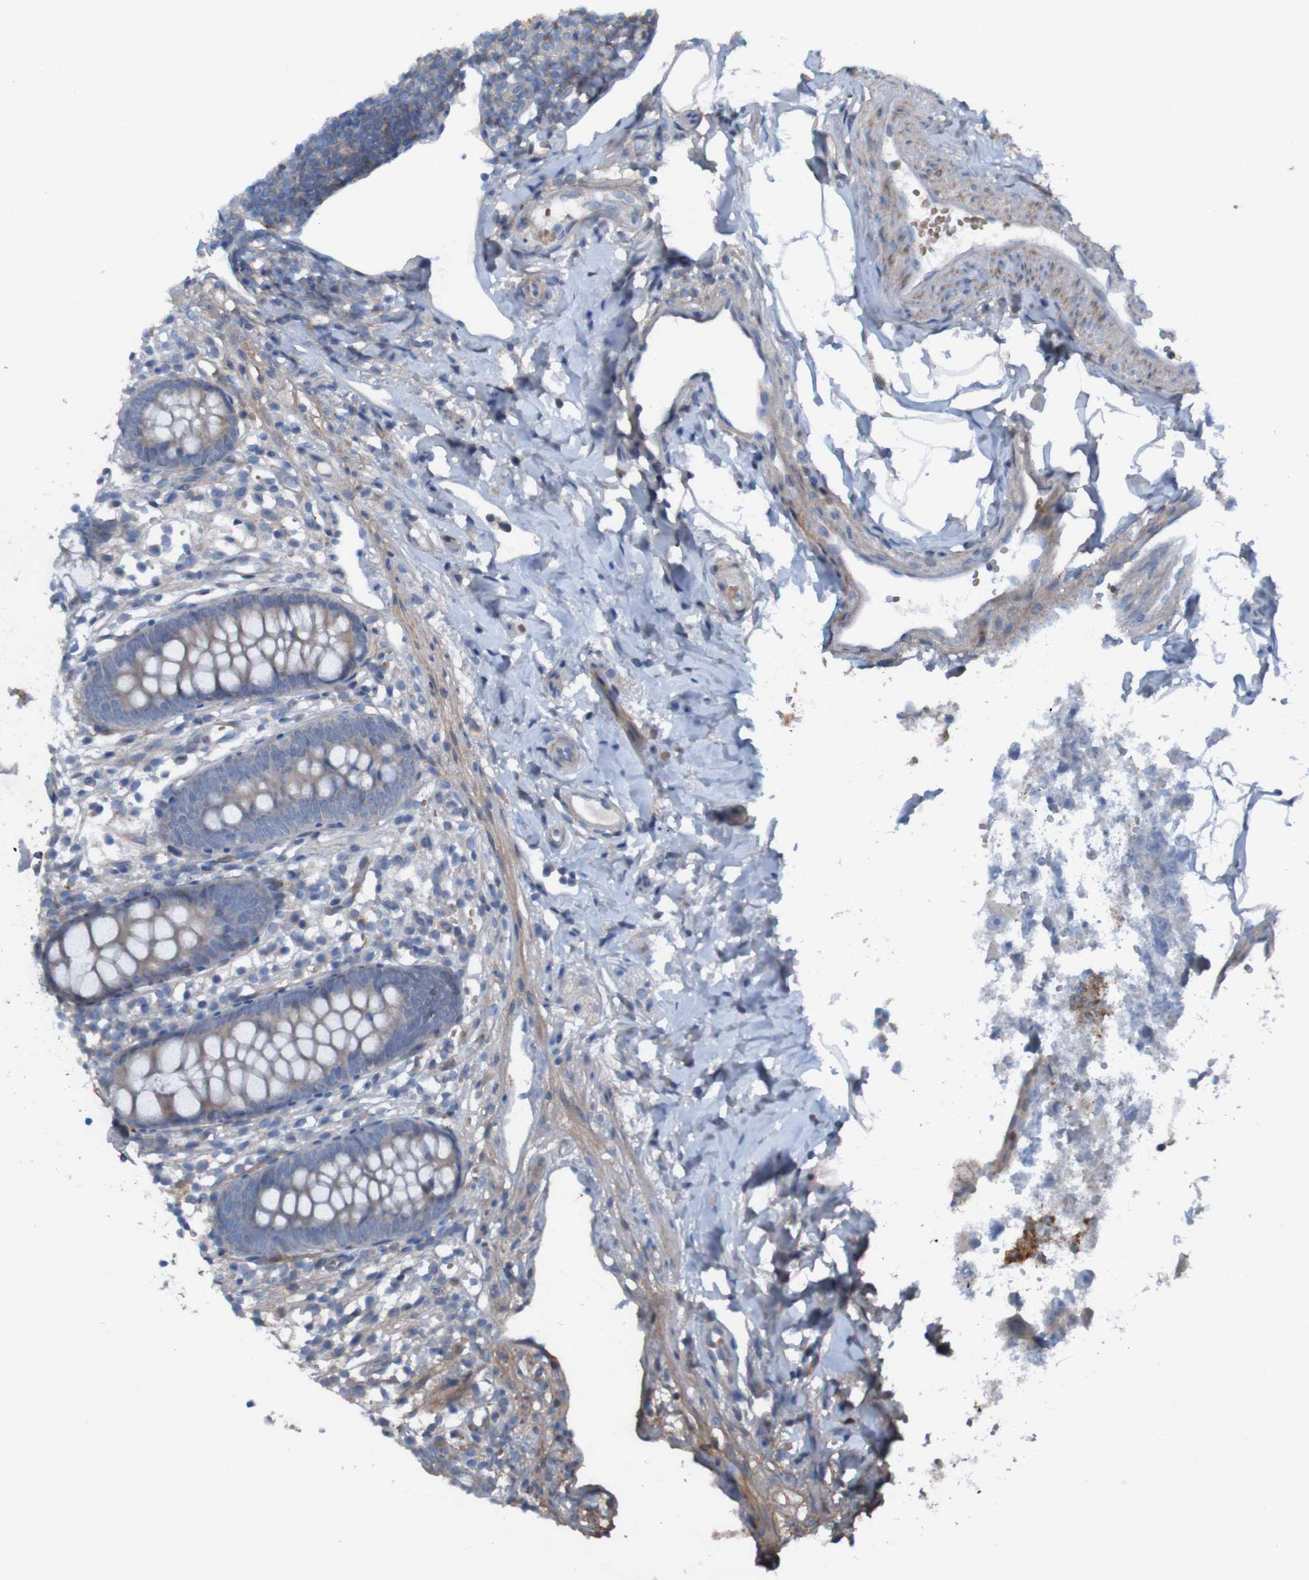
{"staining": {"intensity": "weak", "quantity": ">75%", "location": "cytoplasmic/membranous"}, "tissue": "appendix", "cell_type": "Glandular cells", "image_type": "normal", "snomed": [{"axis": "morphology", "description": "Normal tissue, NOS"}, {"axis": "topography", "description": "Appendix"}], "caption": "IHC micrograph of benign appendix: appendix stained using immunohistochemistry exhibits low levels of weak protein expression localized specifically in the cytoplasmic/membranous of glandular cells, appearing as a cytoplasmic/membranous brown color.", "gene": "PDGFB", "patient": {"sex": "female", "age": 20}}